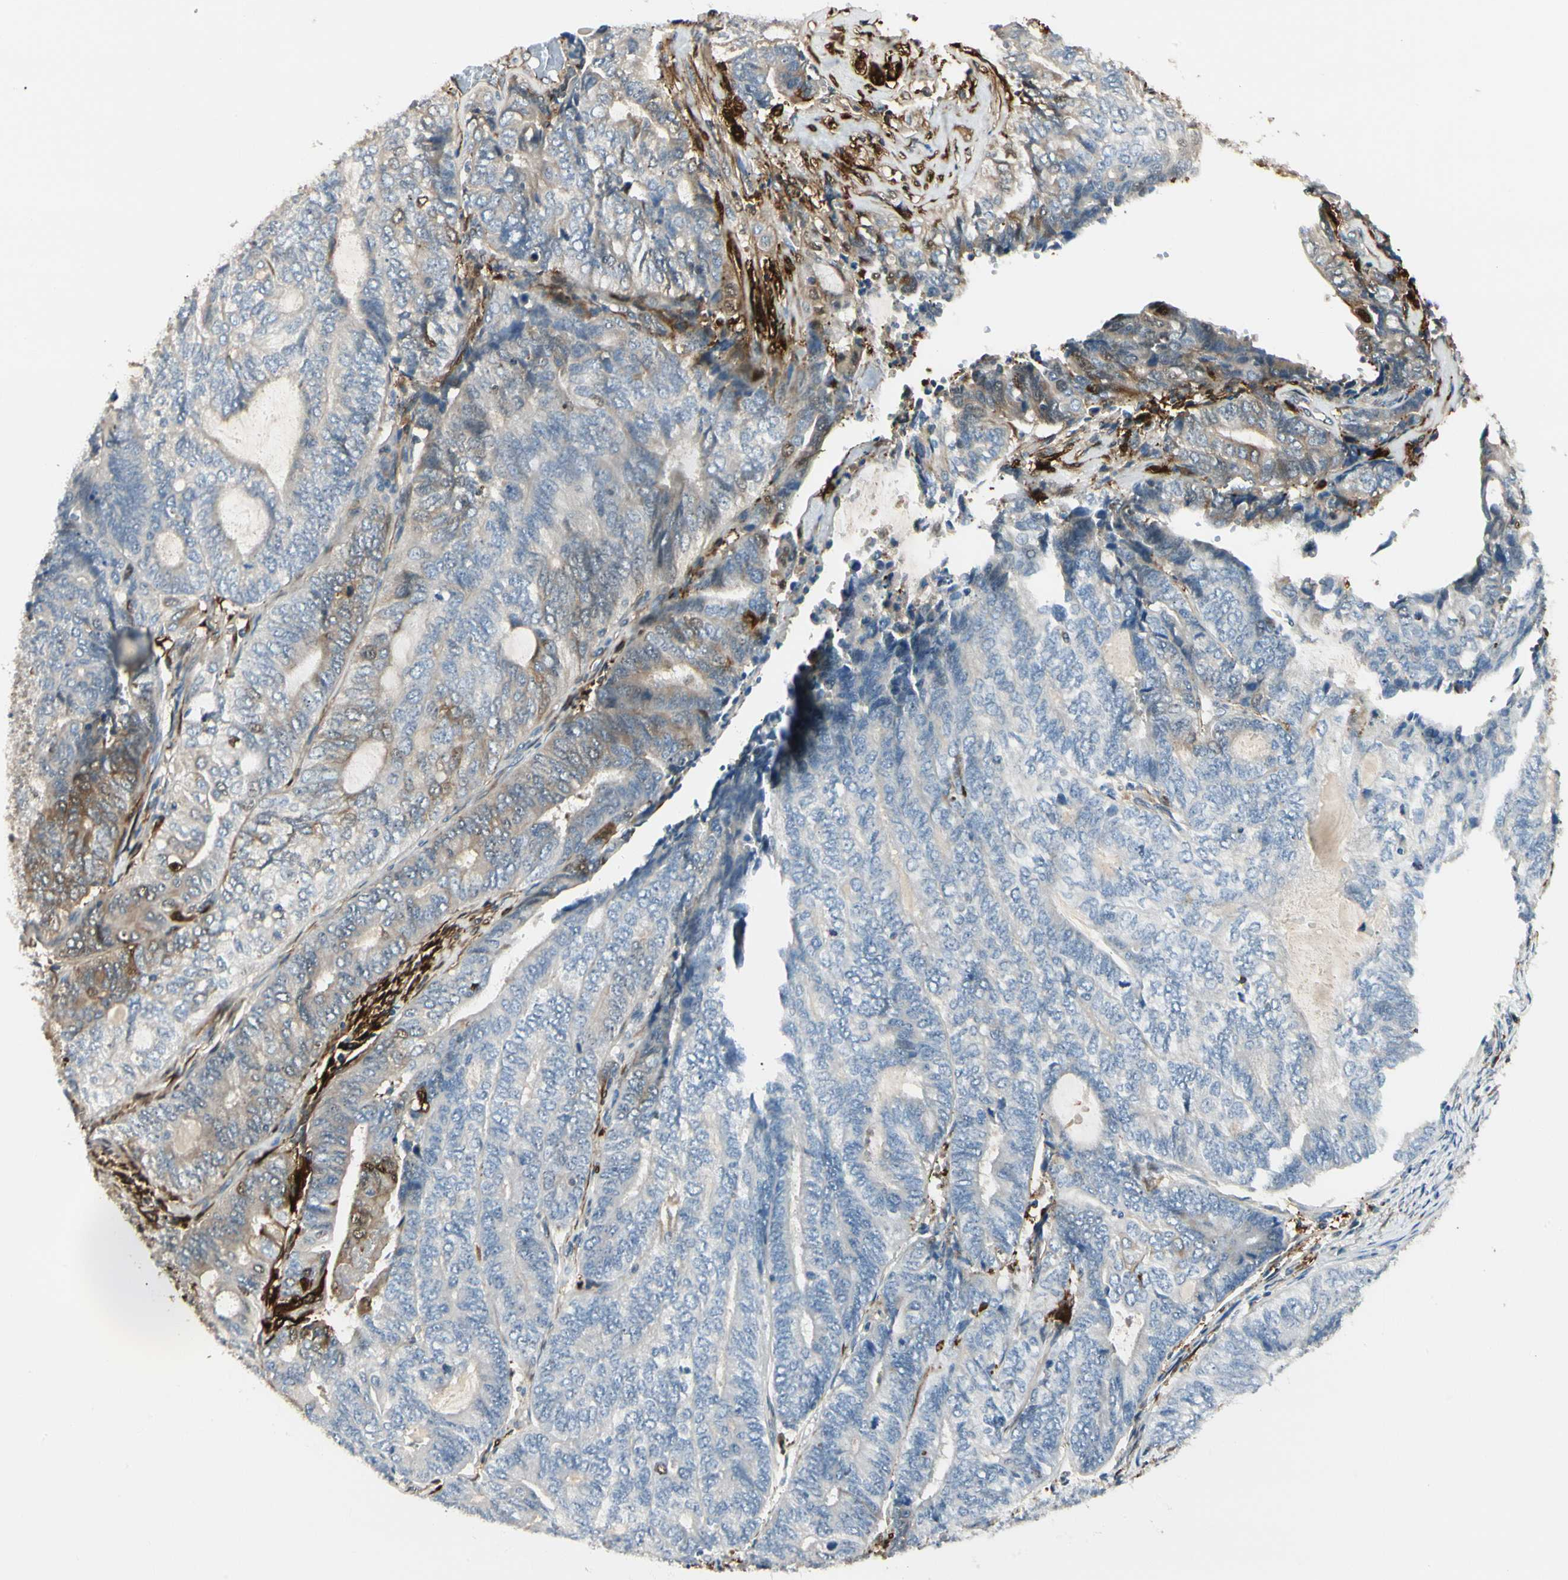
{"staining": {"intensity": "moderate", "quantity": "<25%", "location": "cytoplasmic/membranous"}, "tissue": "endometrial cancer", "cell_type": "Tumor cells", "image_type": "cancer", "snomed": [{"axis": "morphology", "description": "Adenocarcinoma, NOS"}, {"axis": "topography", "description": "Uterus"}, {"axis": "topography", "description": "Endometrium"}], "caption": "Endometrial cancer stained with IHC reveals moderate cytoplasmic/membranous staining in approximately <25% of tumor cells.", "gene": "FTH1", "patient": {"sex": "female", "age": 70}}